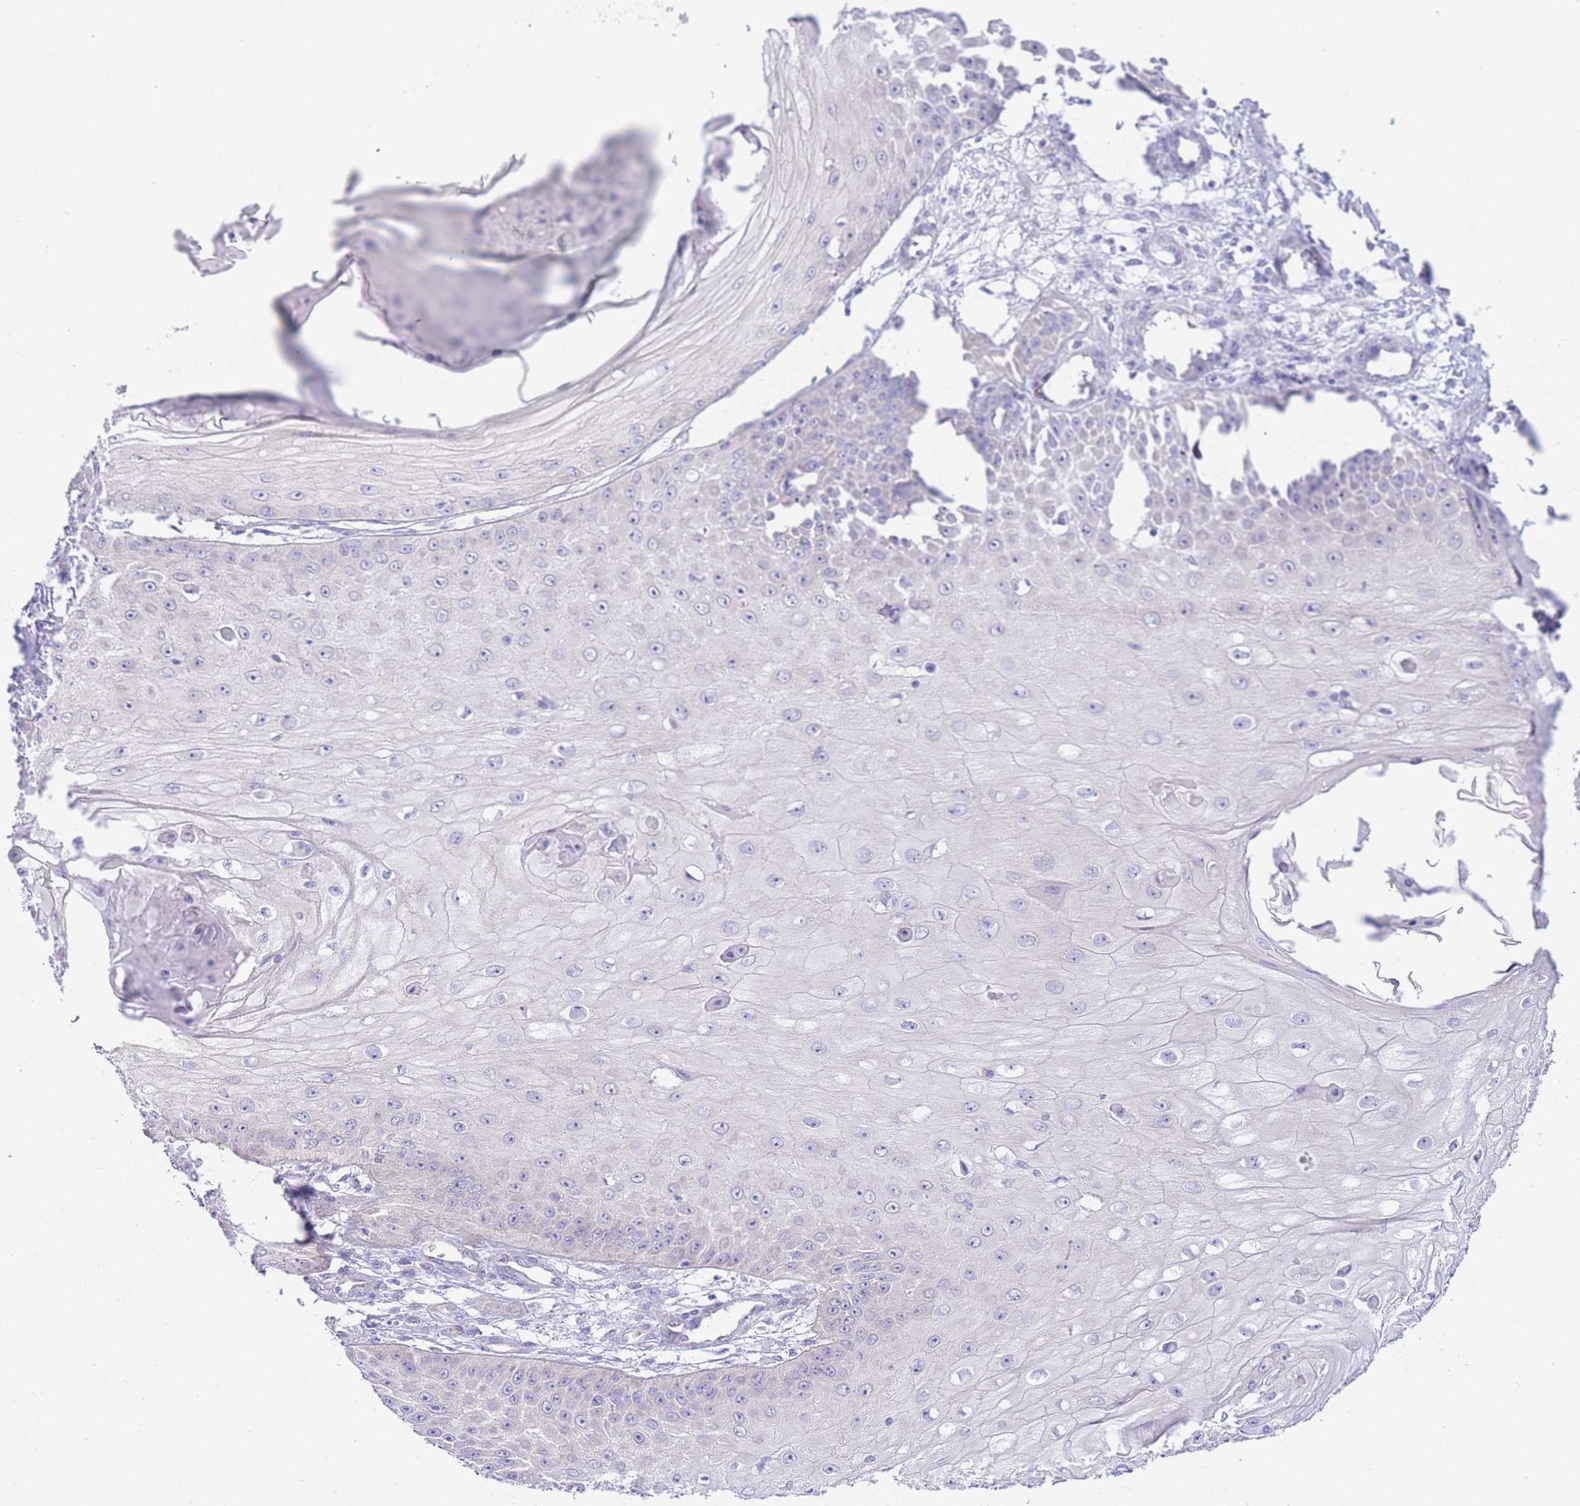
{"staining": {"intensity": "negative", "quantity": "none", "location": "none"}, "tissue": "skin cancer", "cell_type": "Tumor cells", "image_type": "cancer", "snomed": [{"axis": "morphology", "description": "Squamous cell carcinoma, NOS"}, {"axis": "topography", "description": "Skin"}], "caption": "The micrograph displays no staining of tumor cells in skin squamous cell carcinoma.", "gene": "ACSM4", "patient": {"sex": "male", "age": 70}}